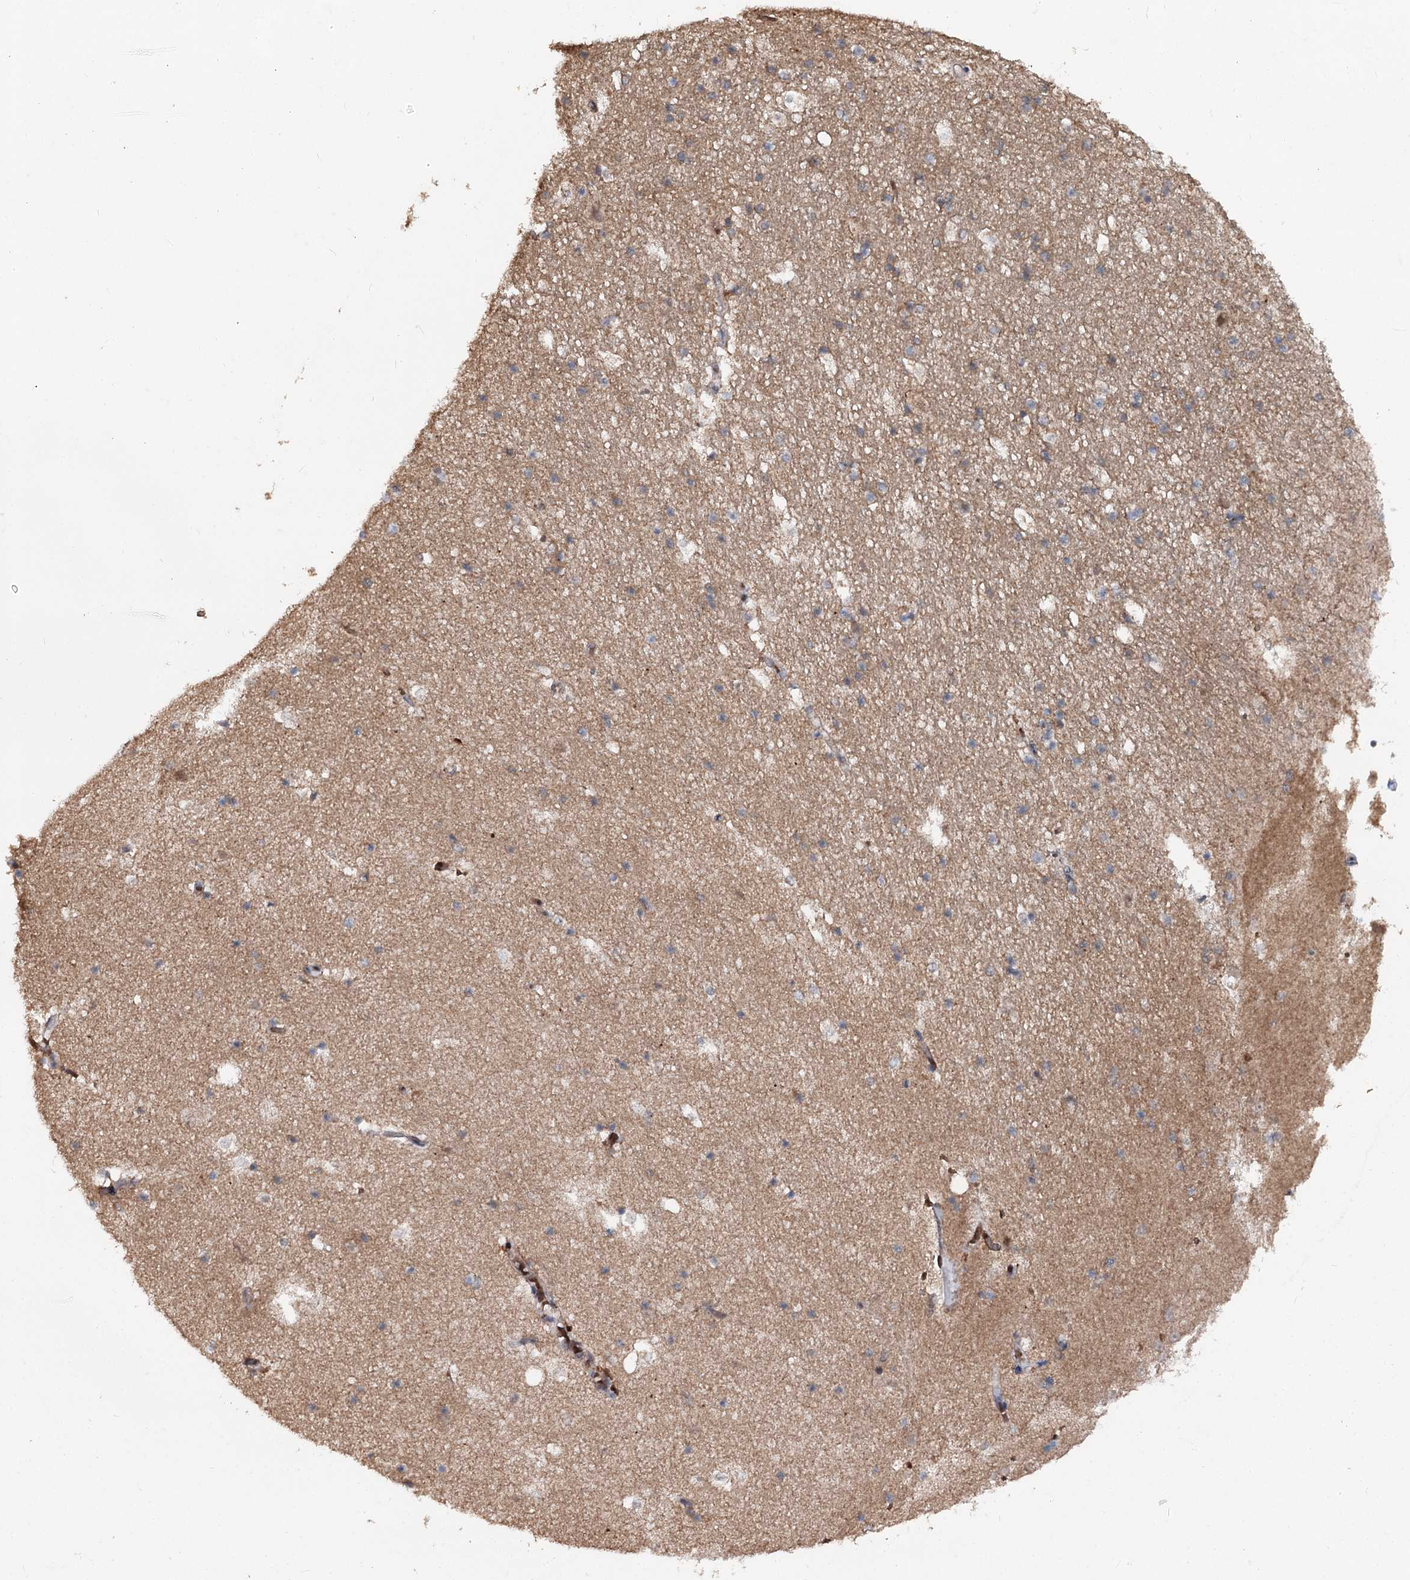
{"staining": {"intensity": "weak", "quantity": "25%-75%", "location": "cytoplasmic/membranous"}, "tissue": "hippocampus", "cell_type": "Glial cells", "image_type": "normal", "snomed": [{"axis": "morphology", "description": "Normal tissue, NOS"}, {"axis": "topography", "description": "Hippocampus"}], "caption": "Protein expression analysis of benign human hippocampus reveals weak cytoplasmic/membranous positivity in approximately 25%-75% of glial cells.", "gene": "MSANTD2", "patient": {"sex": "female", "age": 52}}